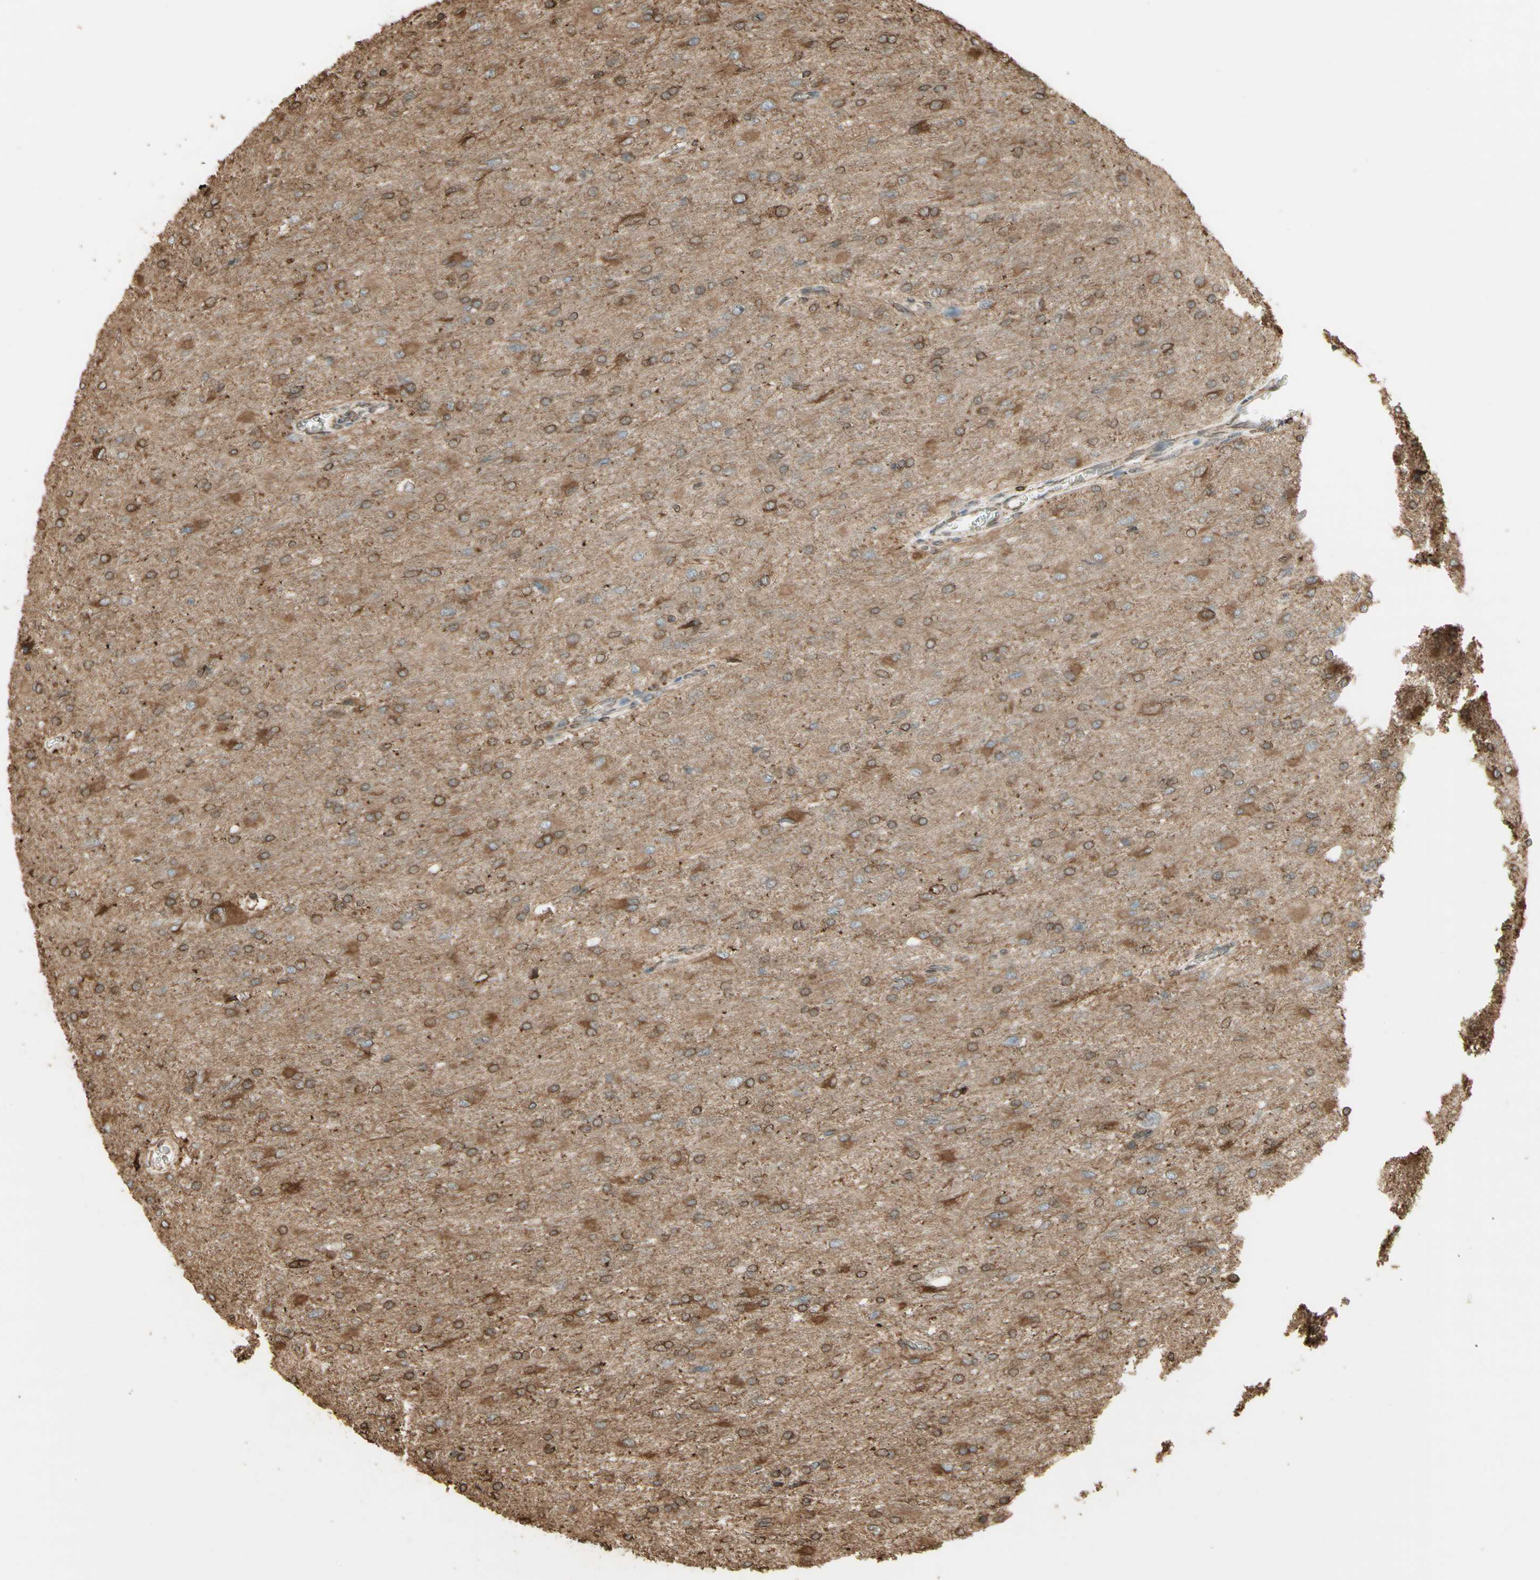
{"staining": {"intensity": "moderate", "quantity": "25%-75%", "location": "cytoplasmic/membranous"}, "tissue": "glioma", "cell_type": "Tumor cells", "image_type": "cancer", "snomed": [{"axis": "morphology", "description": "Glioma, malignant, High grade"}, {"axis": "topography", "description": "Cerebral cortex"}], "caption": "A brown stain shows moderate cytoplasmic/membranous expression of a protein in glioma tumor cells.", "gene": "CANX", "patient": {"sex": "female", "age": 36}}